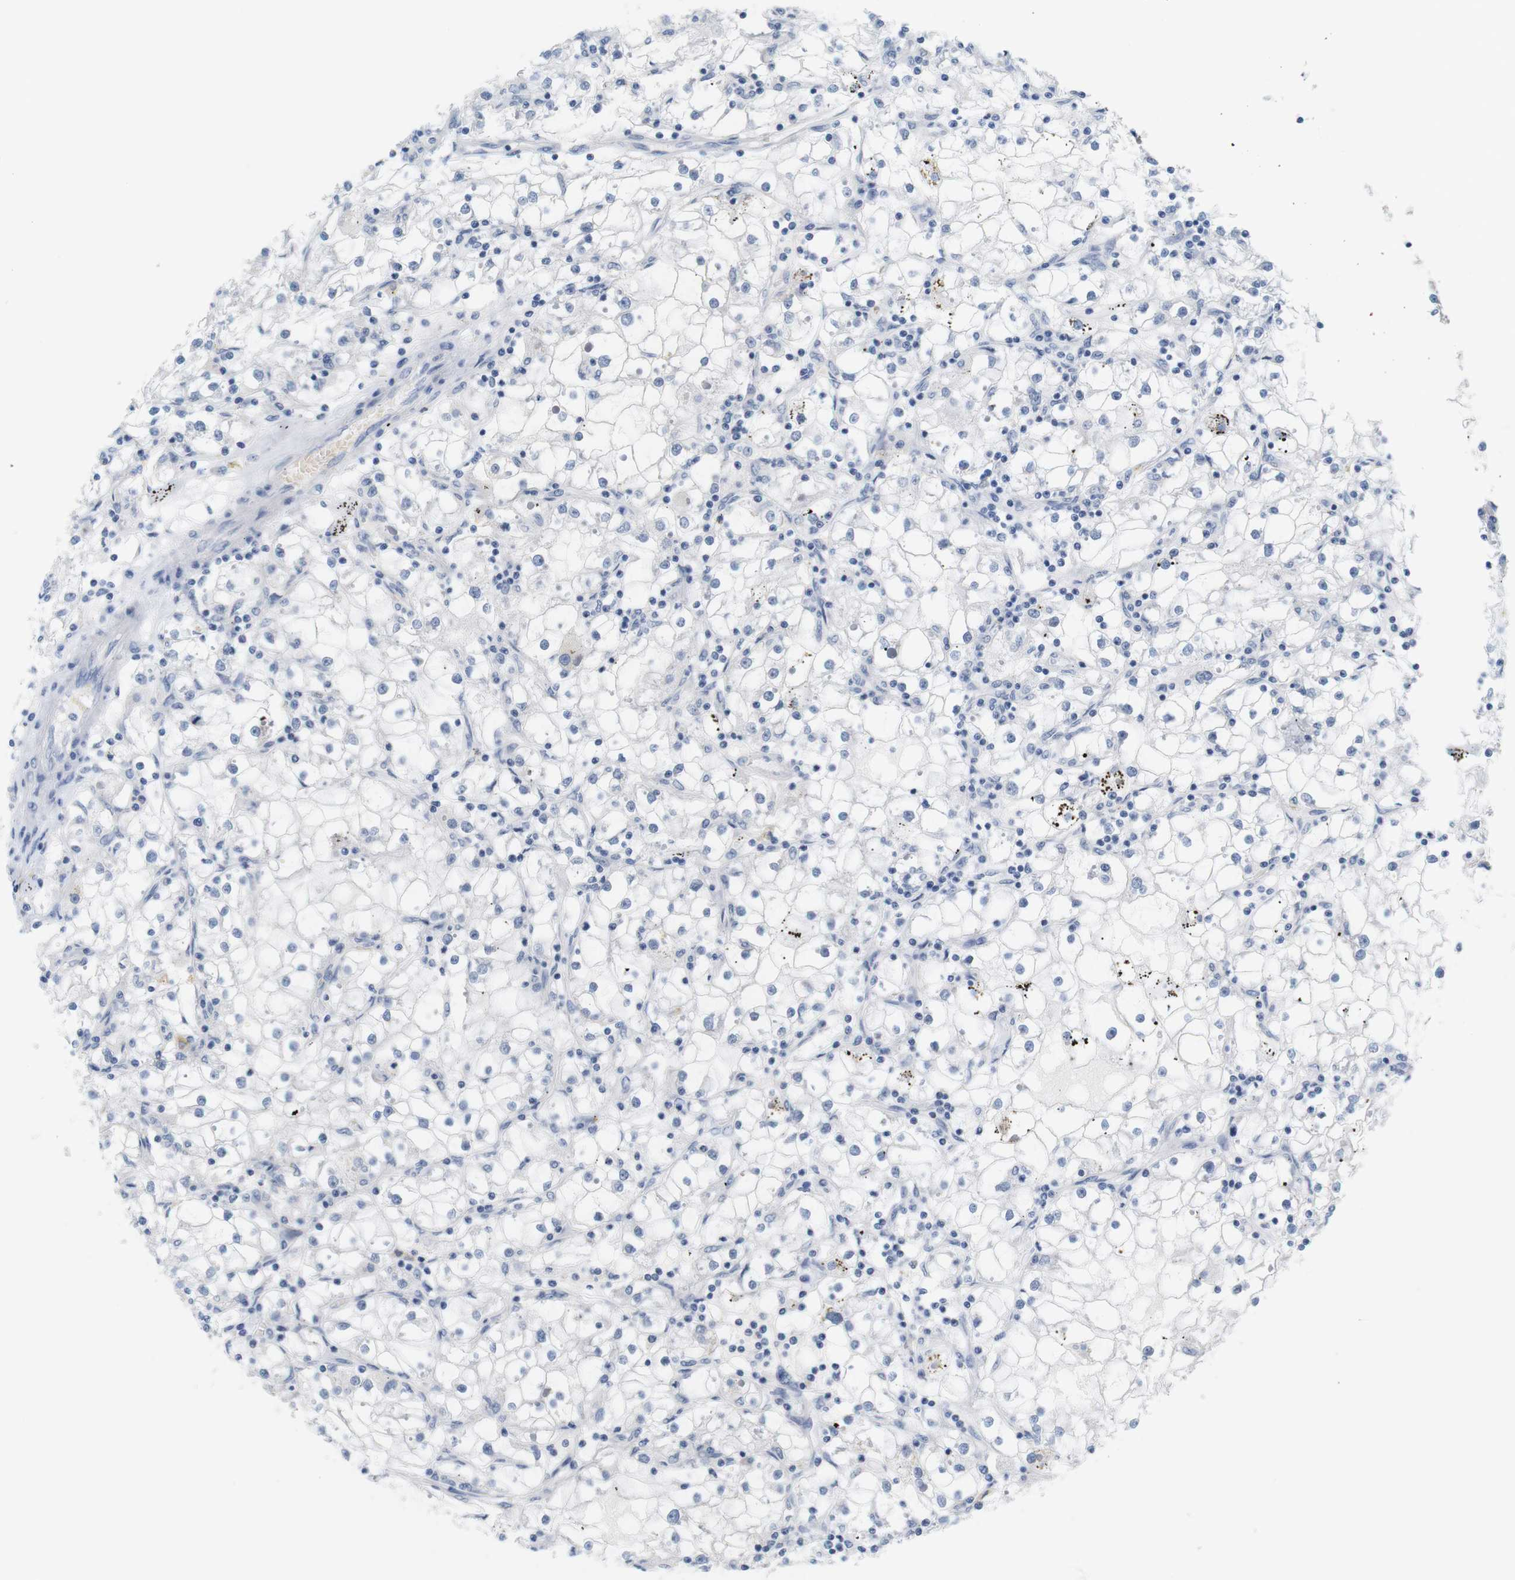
{"staining": {"intensity": "negative", "quantity": "none", "location": "none"}, "tissue": "renal cancer", "cell_type": "Tumor cells", "image_type": "cancer", "snomed": [{"axis": "morphology", "description": "Adenocarcinoma, NOS"}, {"axis": "topography", "description": "Kidney"}], "caption": "Immunohistochemistry of human renal cancer shows no staining in tumor cells.", "gene": "LRRK2", "patient": {"sex": "male", "age": 56}}